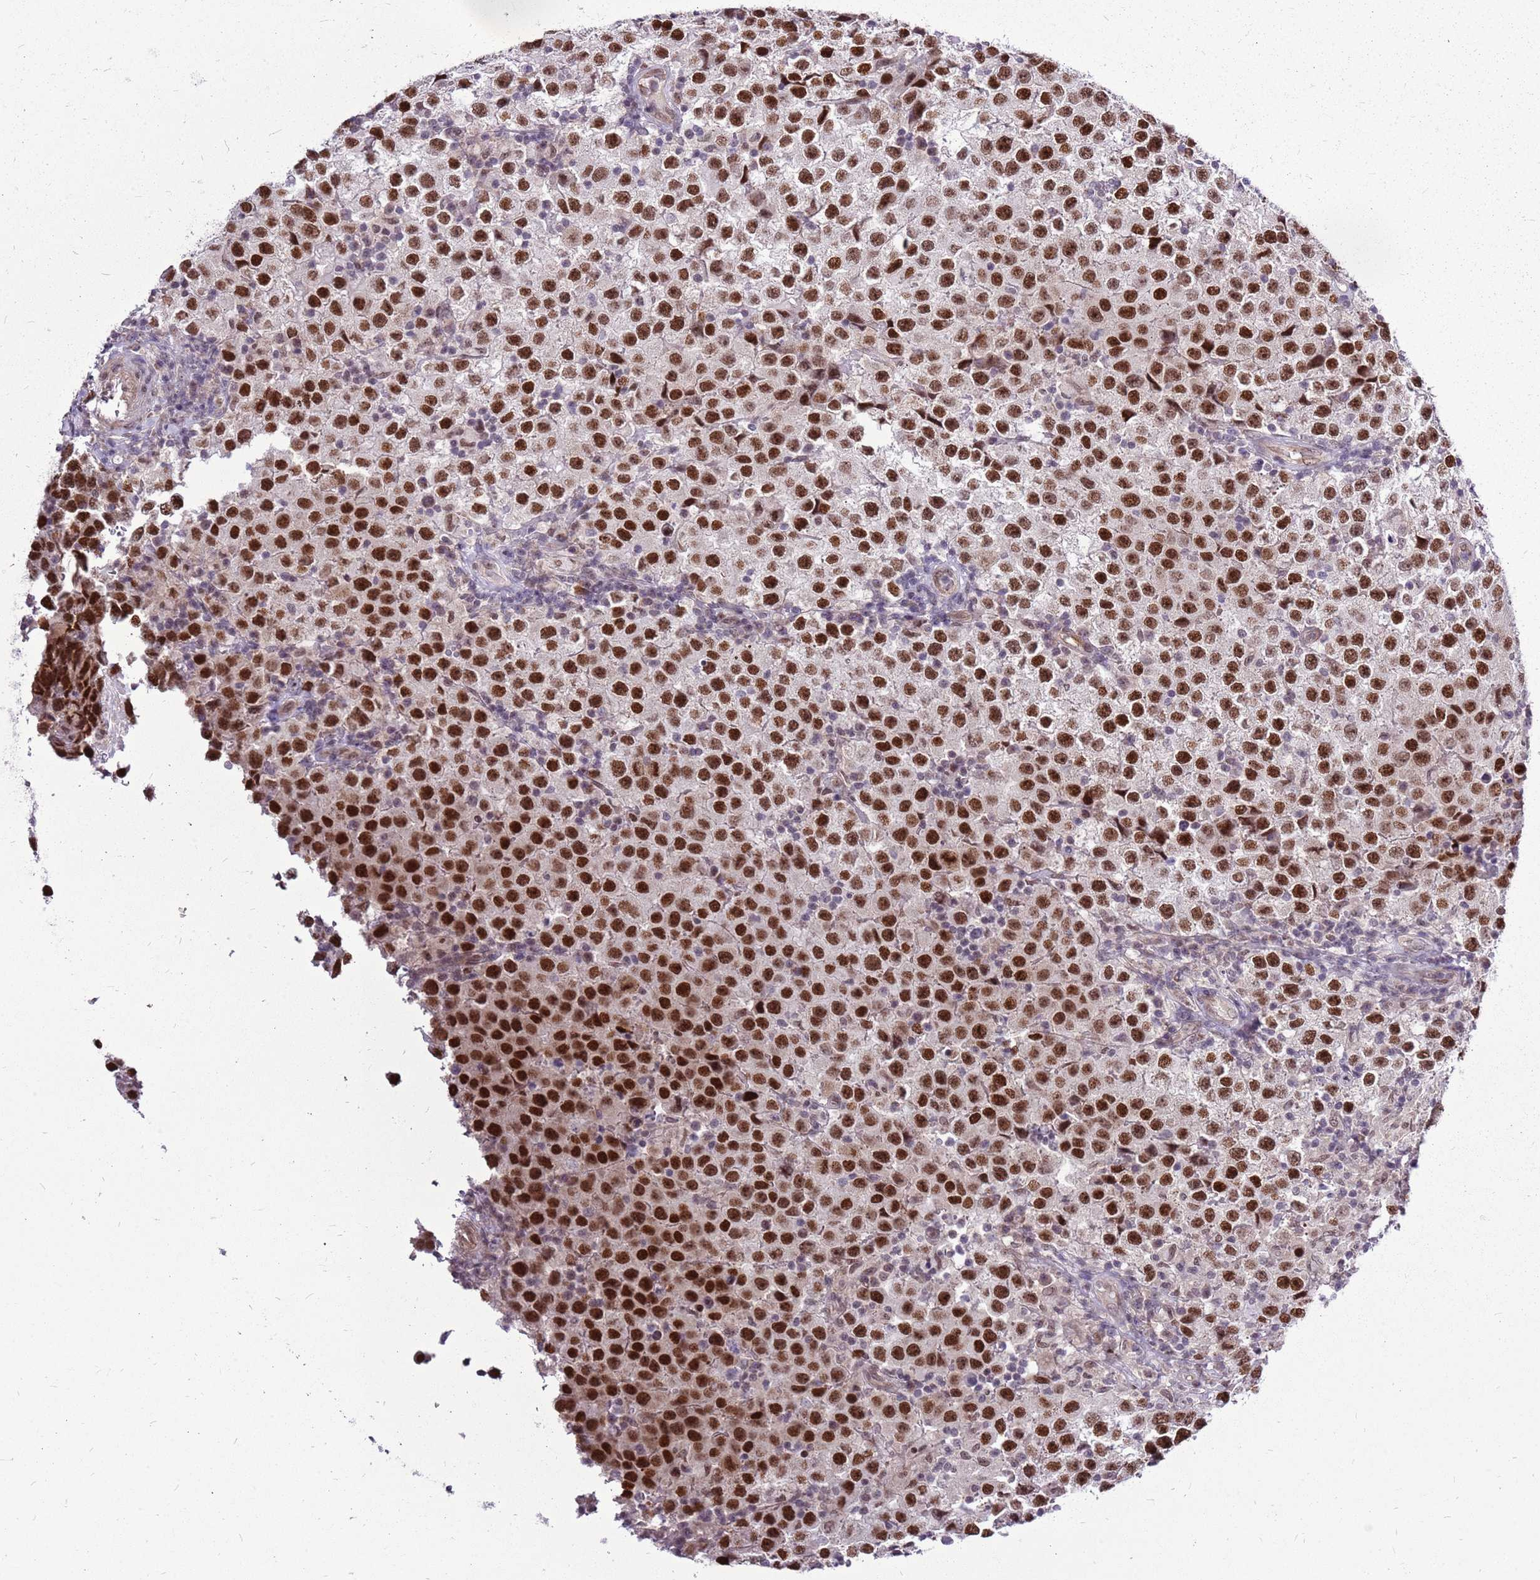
{"staining": {"intensity": "strong", "quantity": ">75%", "location": "nuclear"}, "tissue": "testis cancer", "cell_type": "Tumor cells", "image_type": "cancer", "snomed": [{"axis": "morphology", "description": "Seminoma, NOS"}, {"axis": "morphology", "description": "Carcinoma, Embryonal, NOS"}, {"axis": "topography", "description": "Testis"}], "caption": "Immunohistochemical staining of testis cancer (embryonal carcinoma) displays high levels of strong nuclear protein positivity in approximately >75% of tumor cells.", "gene": "CCDC166", "patient": {"sex": "male", "age": 41}}